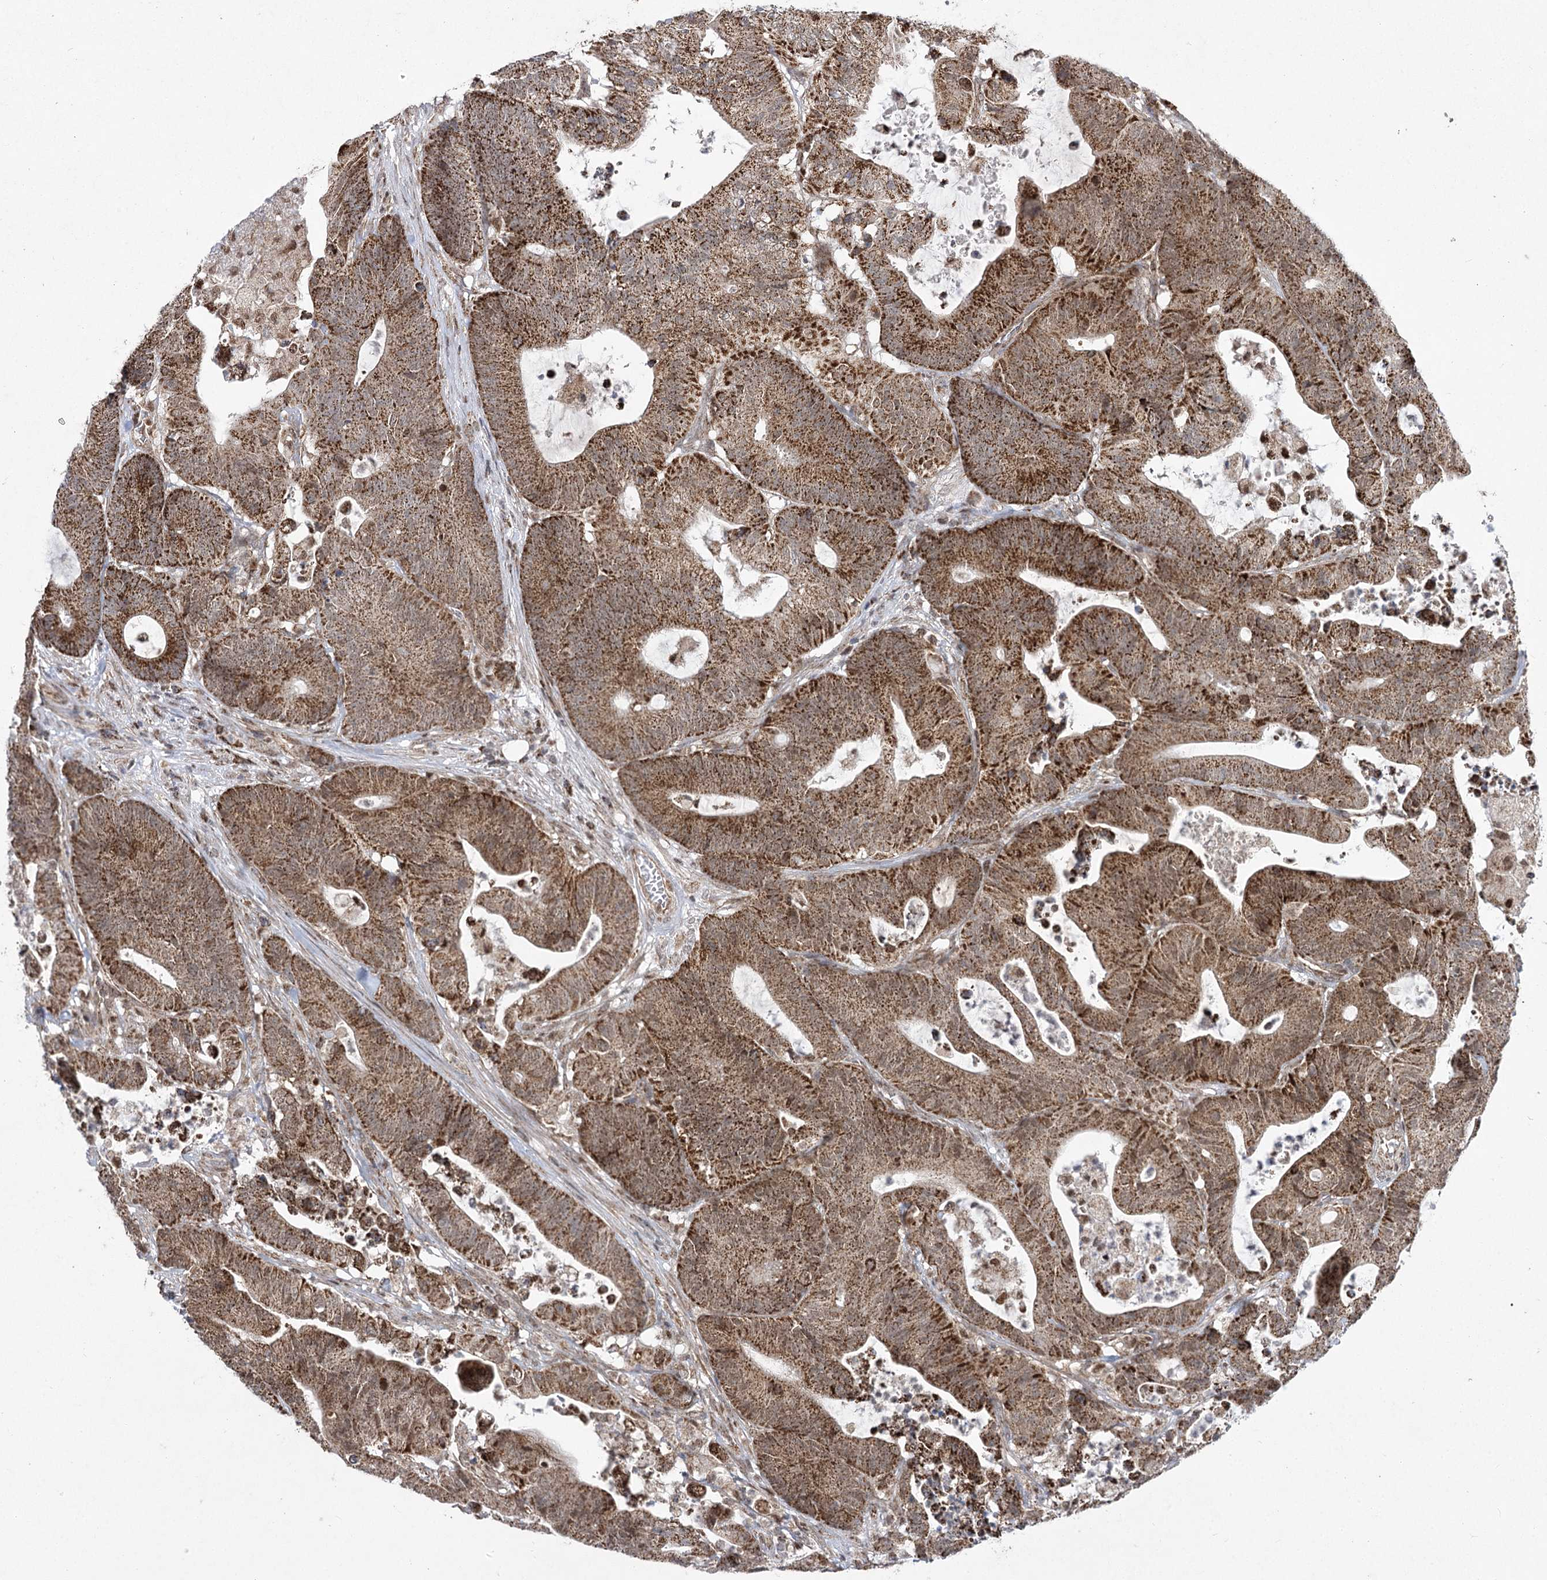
{"staining": {"intensity": "strong", "quantity": ">75%", "location": "cytoplasmic/membranous"}, "tissue": "colorectal cancer", "cell_type": "Tumor cells", "image_type": "cancer", "snomed": [{"axis": "morphology", "description": "Adenocarcinoma, NOS"}, {"axis": "topography", "description": "Colon"}], "caption": "Immunohistochemical staining of colorectal adenocarcinoma shows high levels of strong cytoplasmic/membranous protein expression in approximately >75% of tumor cells. (brown staining indicates protein expression, while blue staining denotes nuclei).", "gene": "SLC4A1AP", "patient": {"sex": "female", "age": 84}}